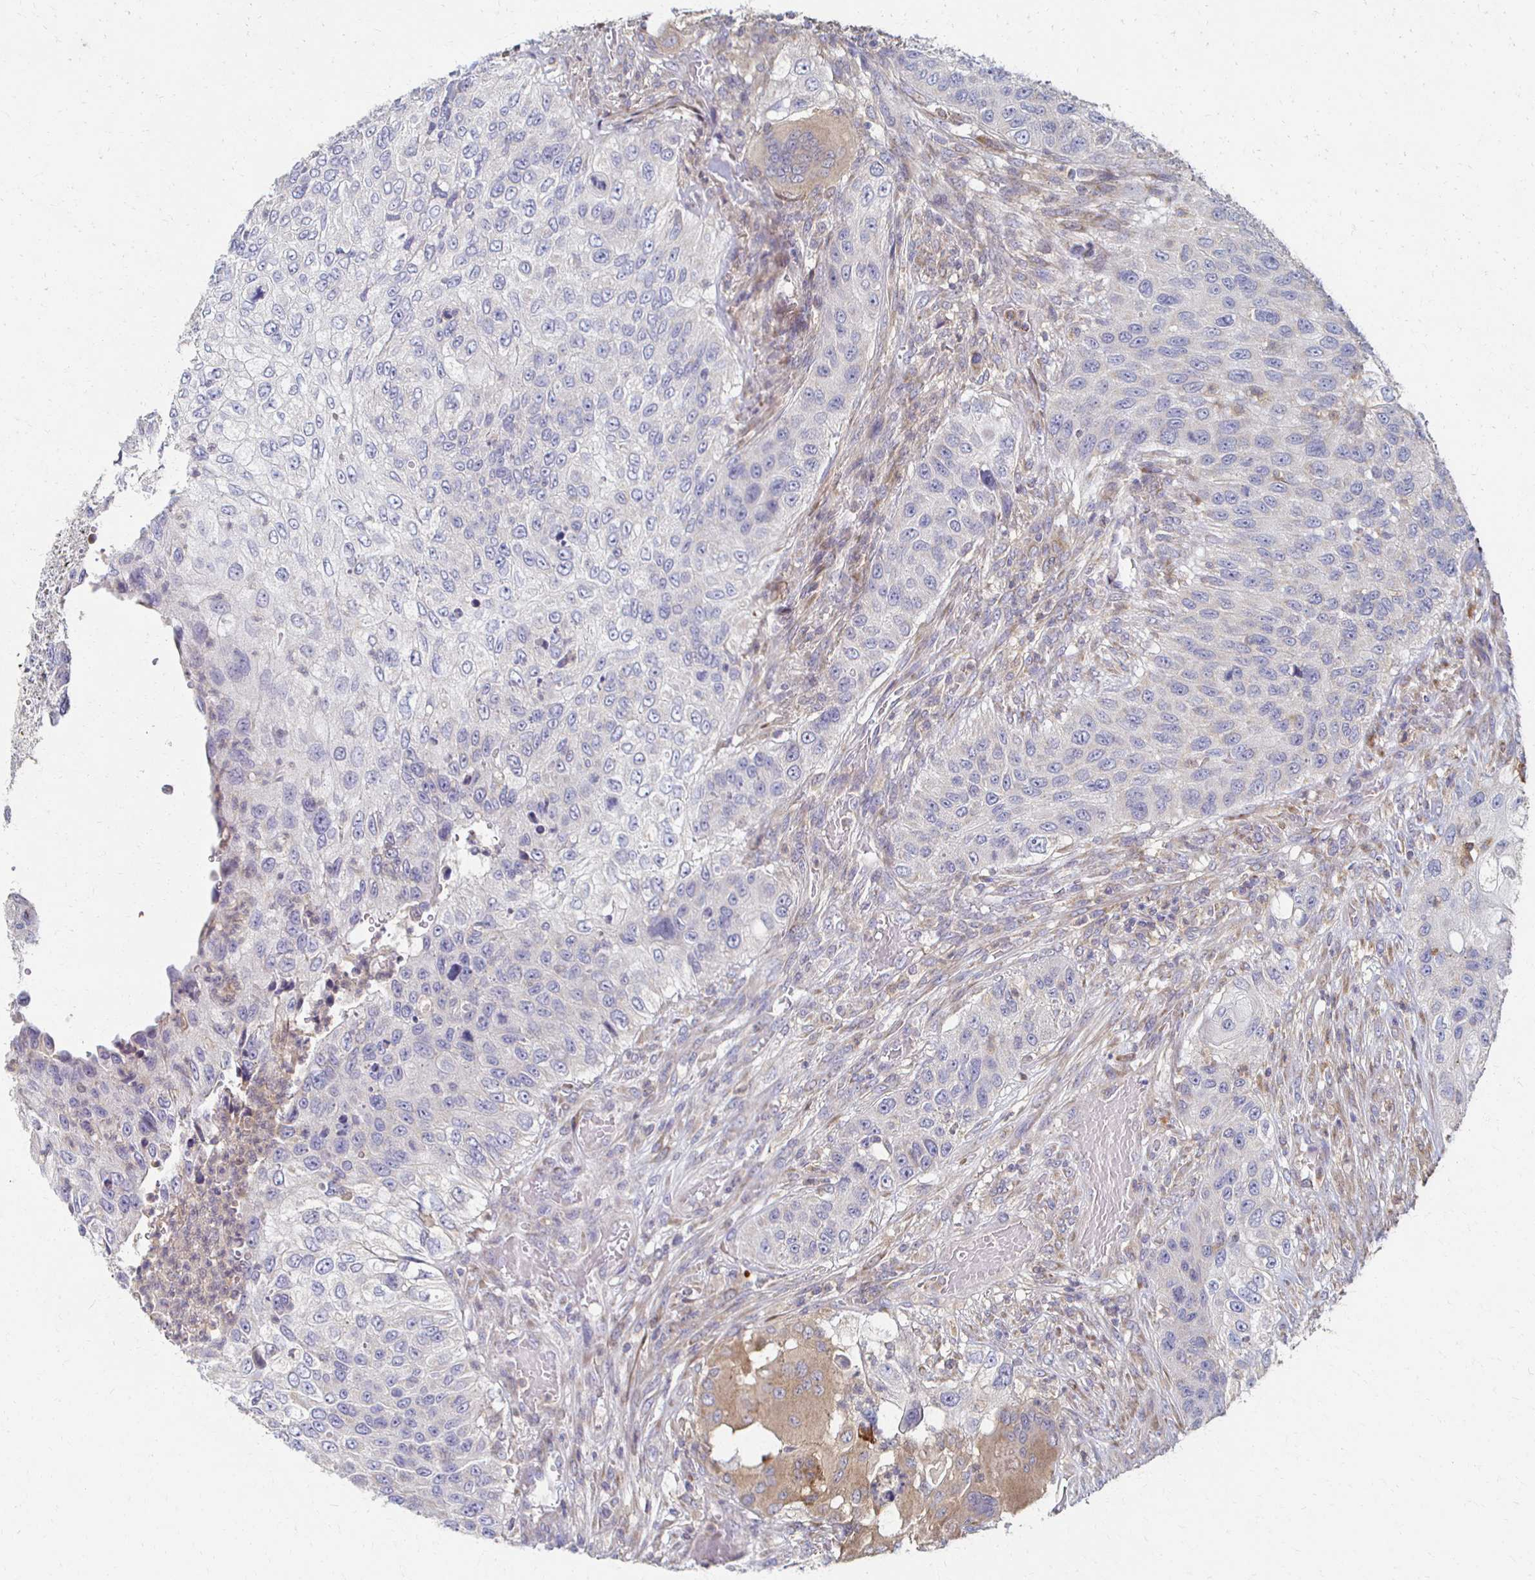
{"staining": {"intensity": "negative", "quantity": "none", "location": "none"}, "tissue": "urothelial cancer", "cell_type": "Tumor cells", "image_type": "cancer", "snomed": [{"axis": "morphology", "description": "Urothelial carcinoma, High grade"}, {"axis": "topography", "description": "Urinary bladder"}], "caption": "Immunohistochemistry of urothelial cancer exhibits no staining in tumor cells.", "gene": "CX3CR1", "patient": {"sex": "female", "age": 60}}